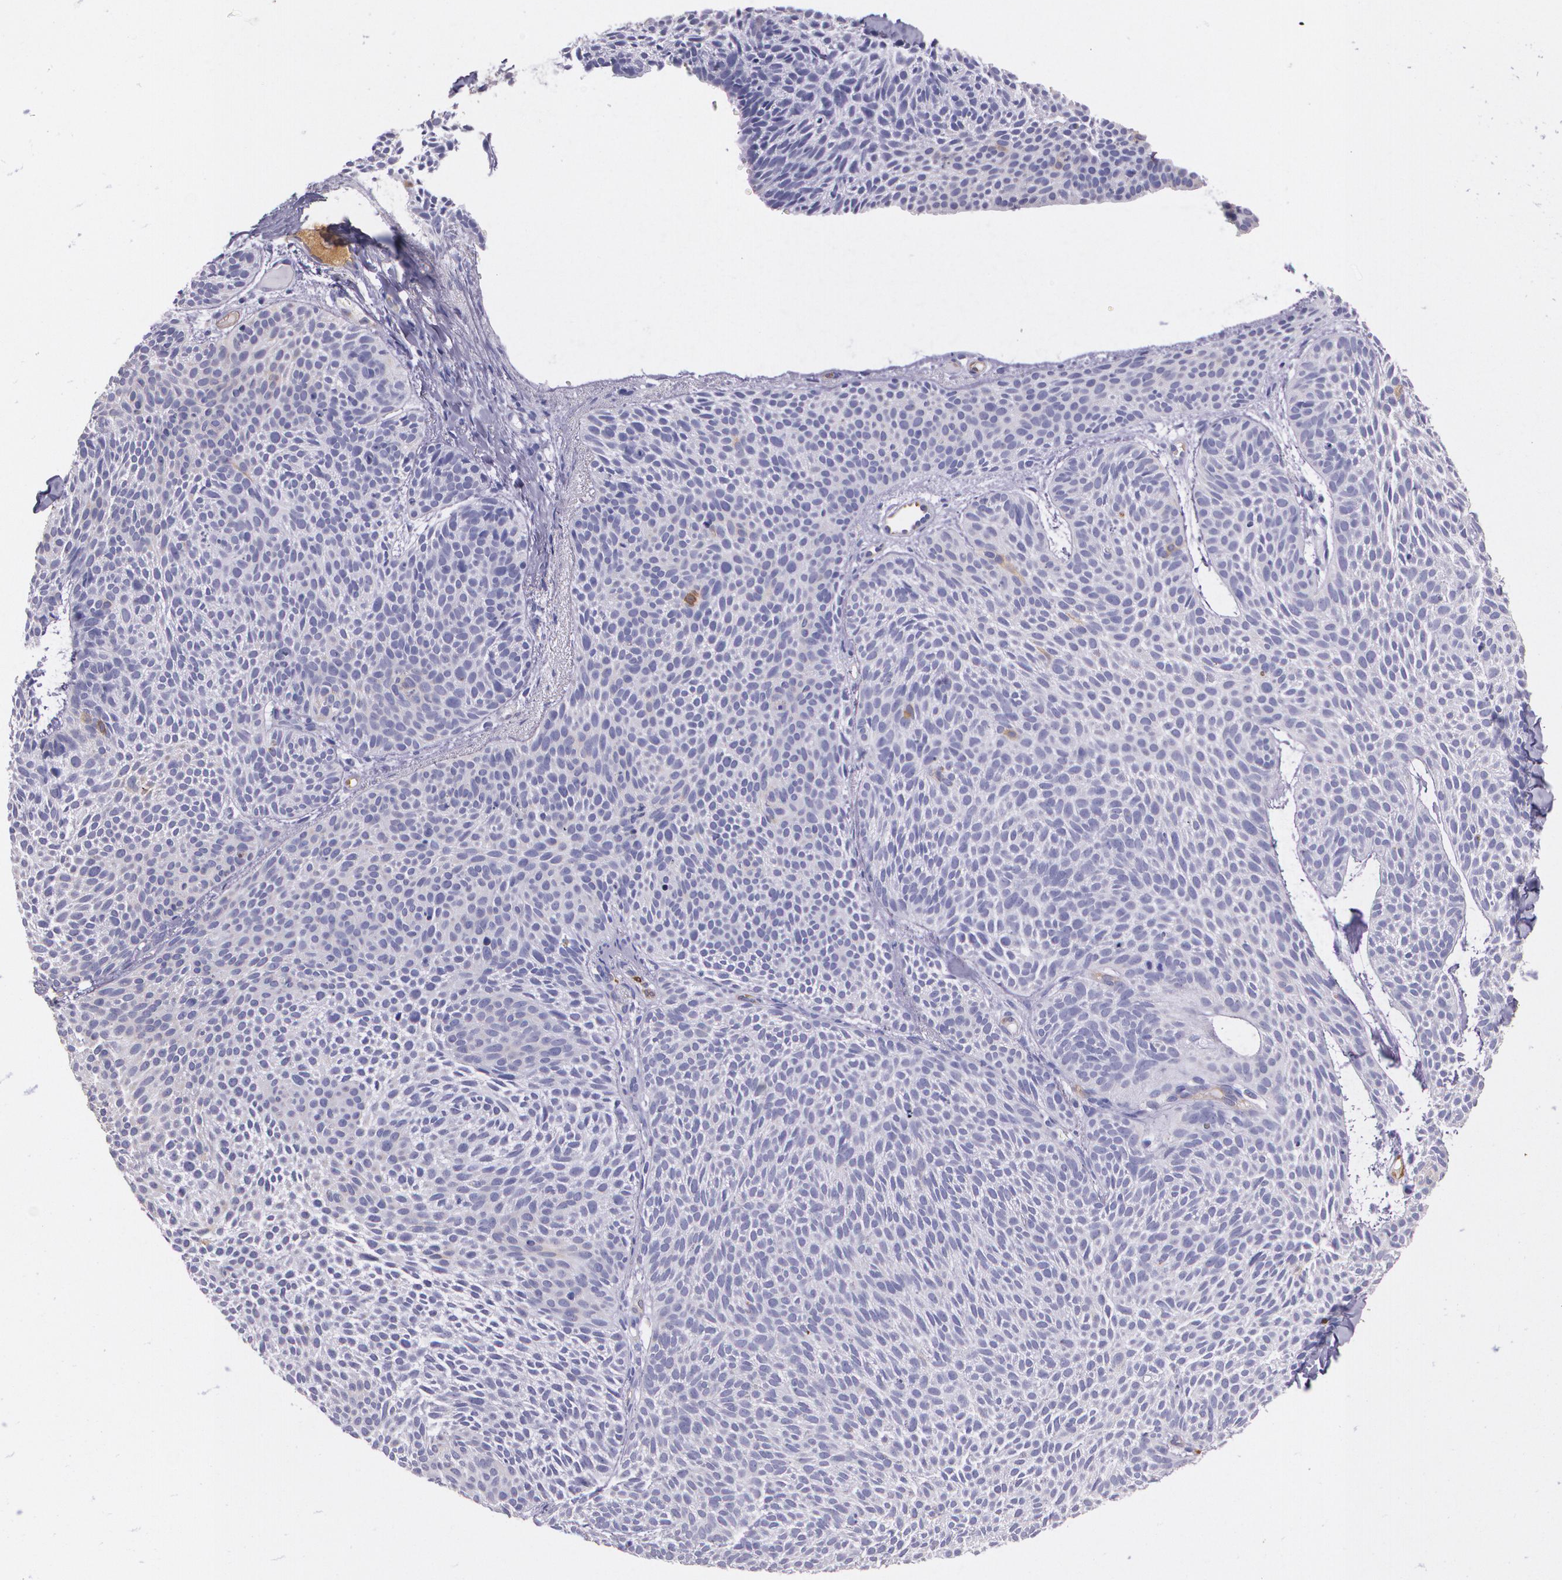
{"staining": {"intensity": "negative", "quantity": "none", "location": "none"}, "tissue": "skin cancer", "cell_type": "Tumor cells", "image_type": "cancer", "snomed": [{"axis": "morphology", "description": "Basal cell carcinoma"}, {"axis": "topography", "description": "Skin"}], "caption": "Human basal cell carcinoma (skin) stained for a protein using immunohistochemistry (IHC) shows no expression in tumor cells.", "gene": "MMP2", "patient": {"sex": "male", "age": 84}}